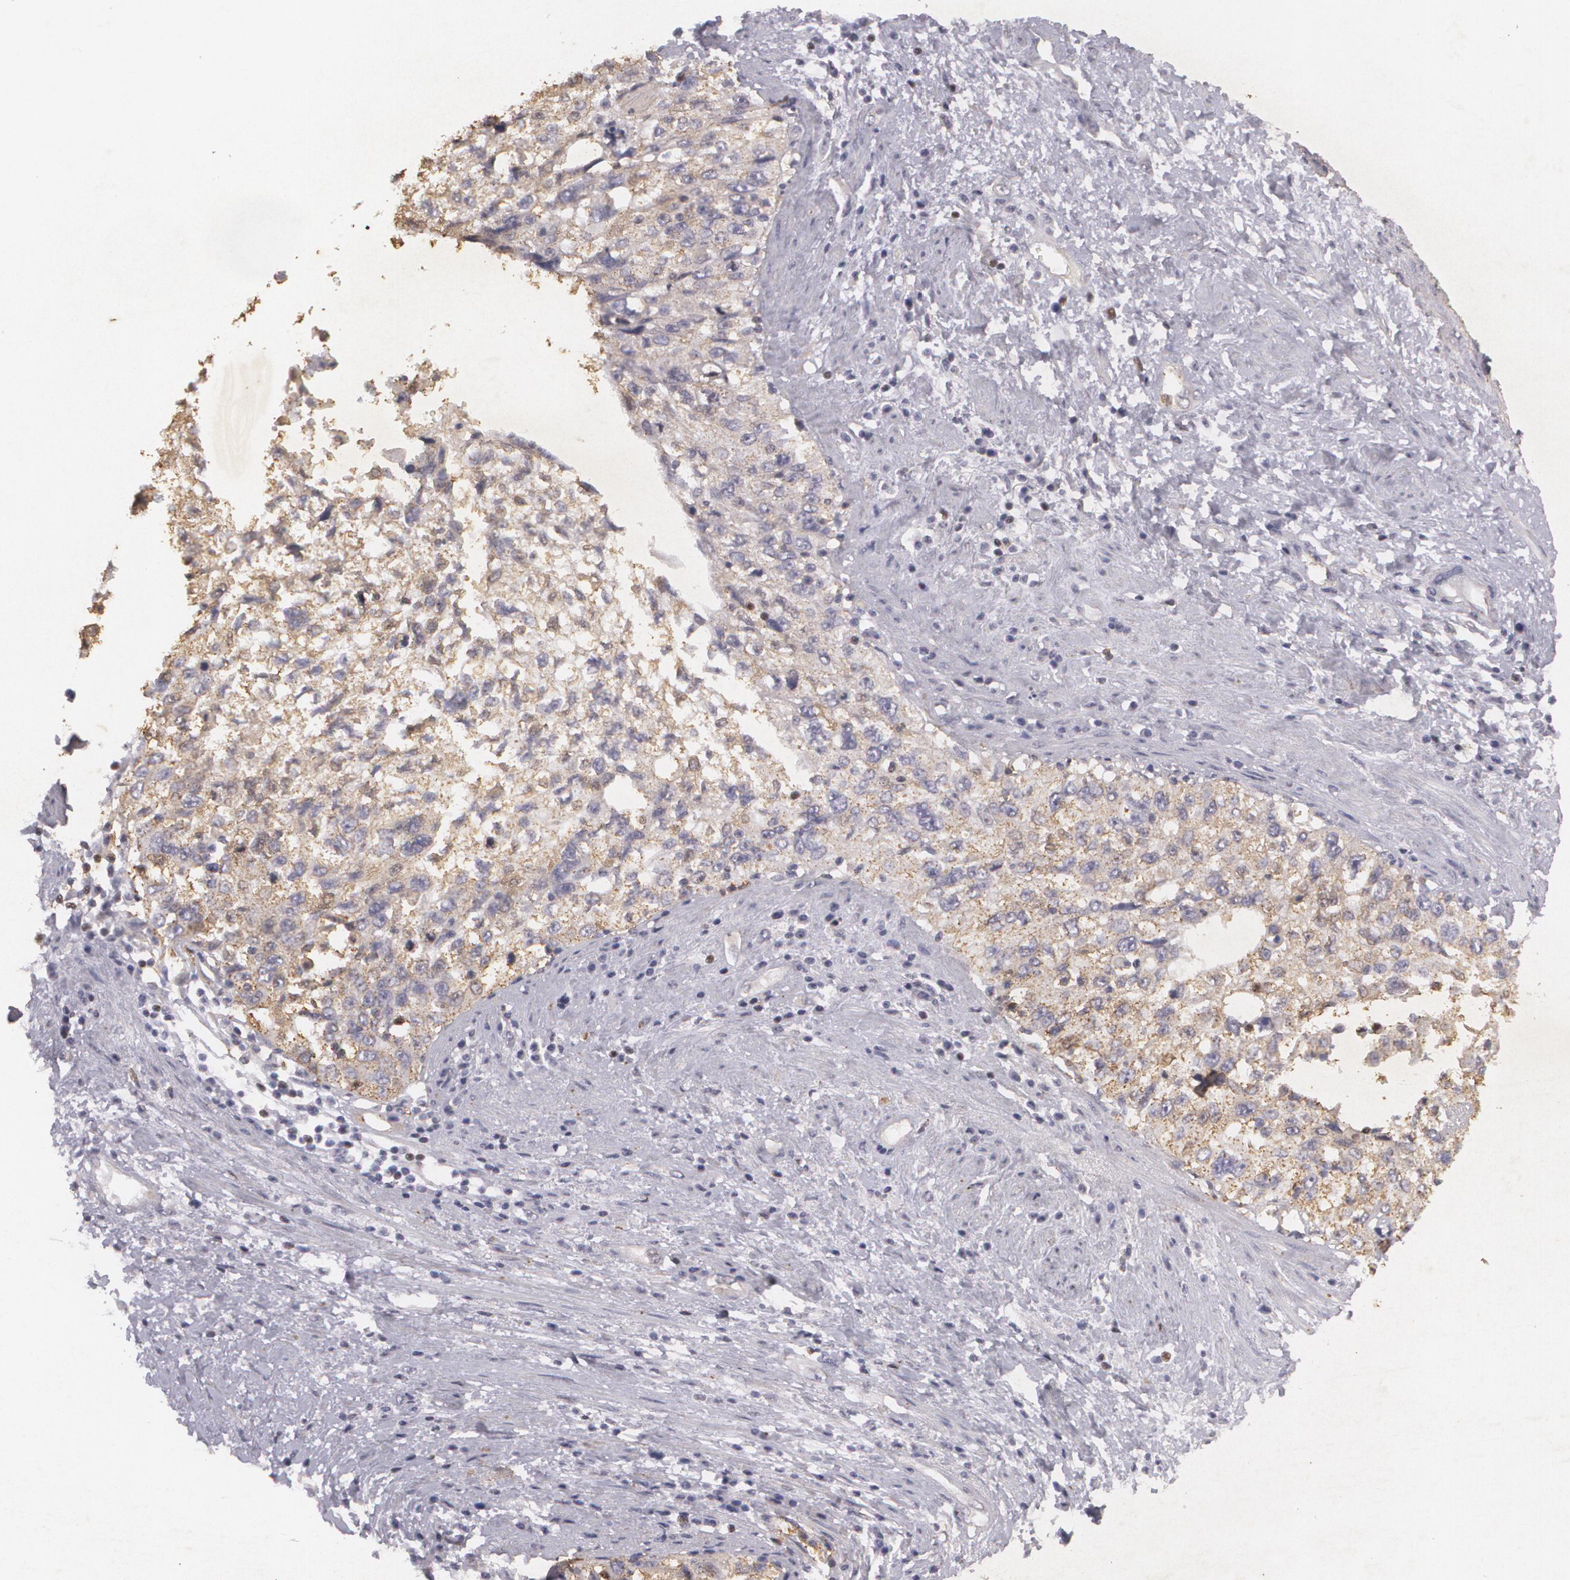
{"staining": {"intensity": "weak", "quantity": ">75%", "location": "cytoplasmic/membranous"}, "tissue": "cervical cancer", "cell_type": "Tumor cells", "image_type": "cancer", "snomed": [{"axis": "morphology", "description": "Squamous cell carcinoma, NOS"}, {"axis": "topography", "description": "Cervix"}], "caption": "The histopathology image demonstrates immunohistochemical staining of cervical squamous cell carcinoma. There is weak cytoplasmic/membranous positivity is identified in approximately >75% of tumor cells.", "gene": "KCNA4", "patient": {"sex": "female", "age": 57}}